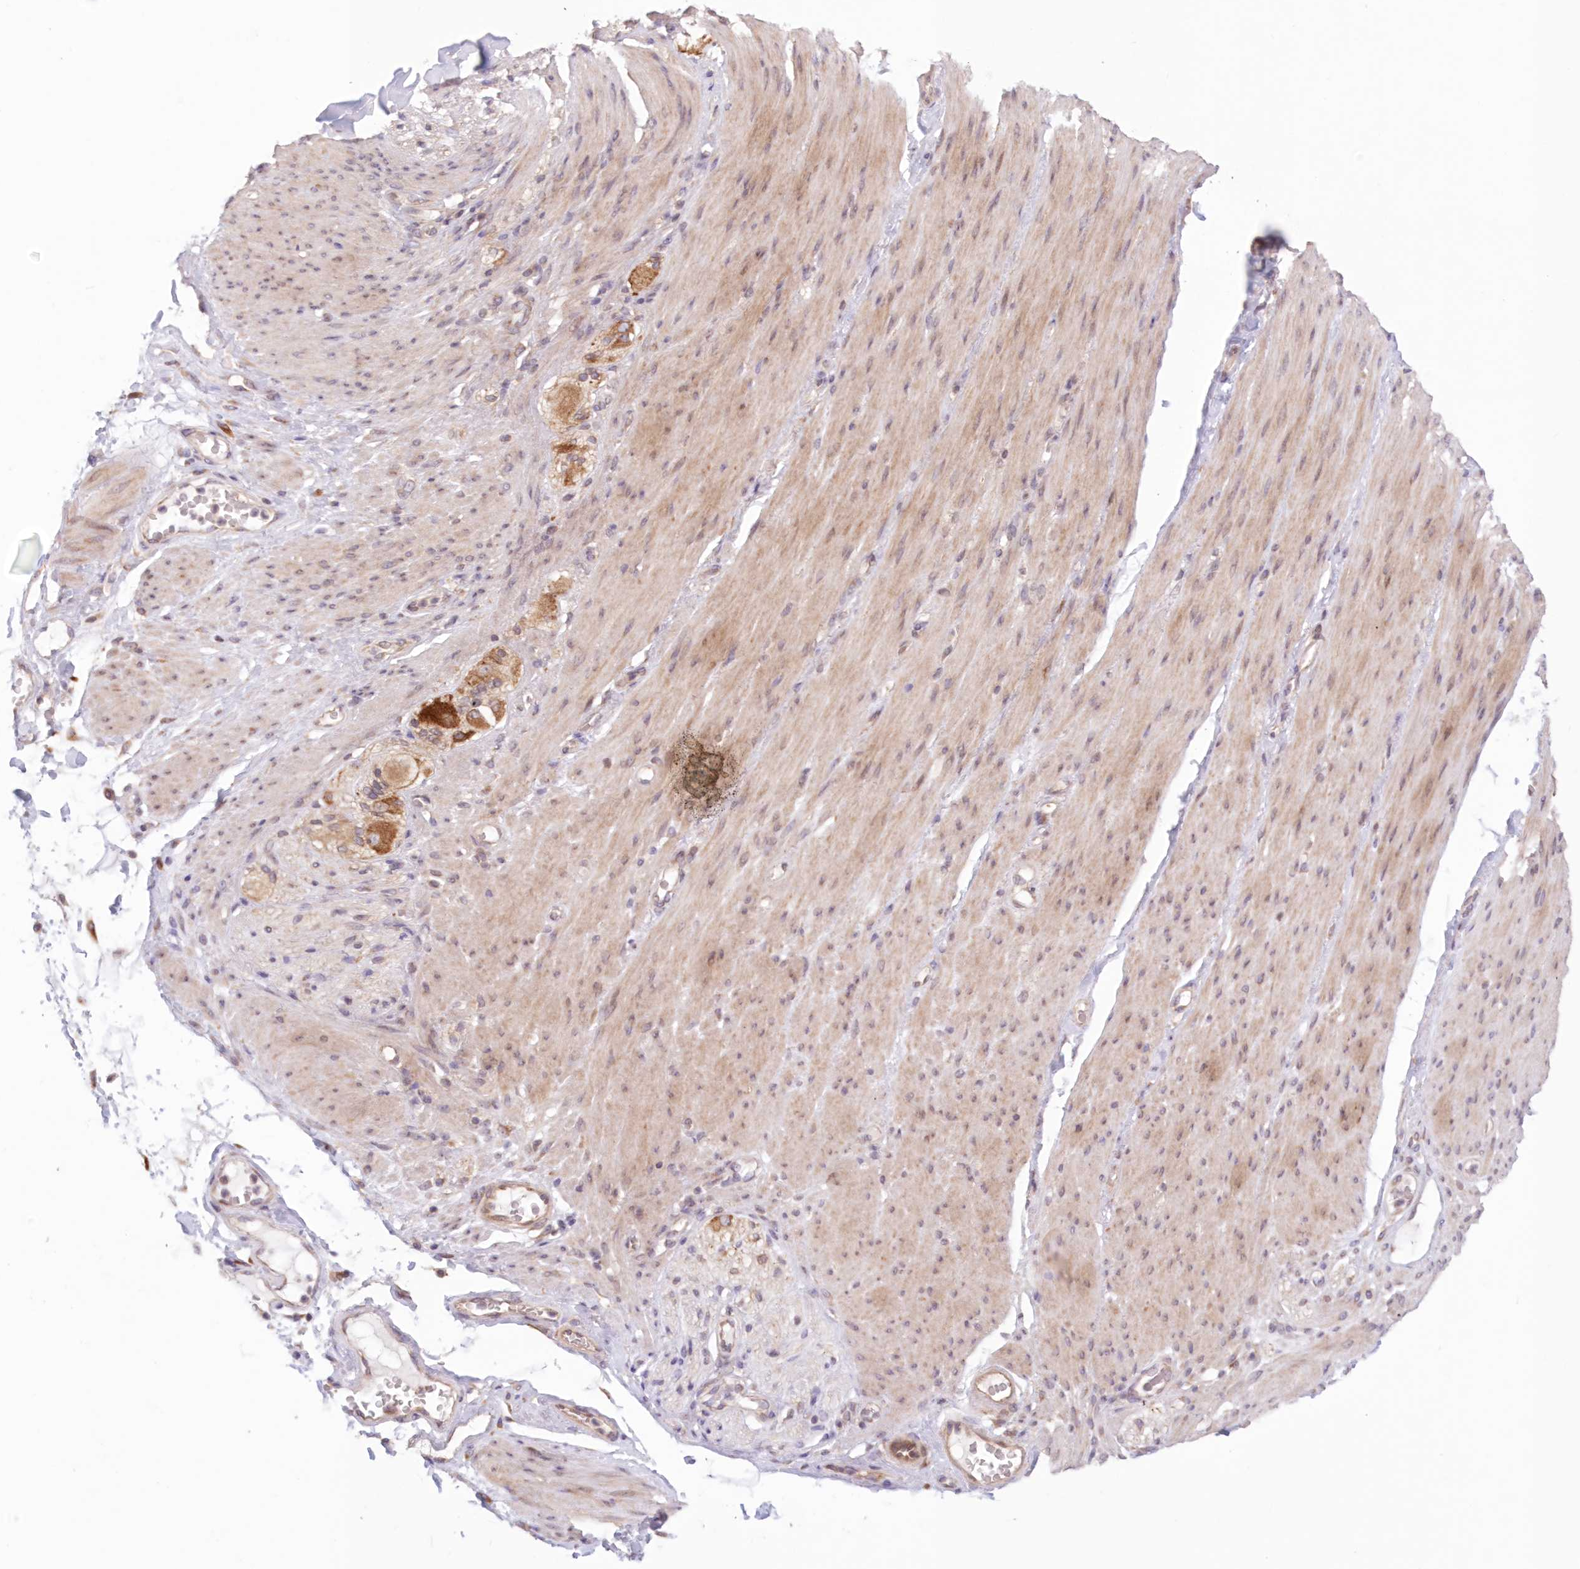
{"staining": {"intensity": "negative", "quantity": "none", "location": "none"}, "tissue": "adipose tissue", "cell_type": "Adipocytes", "image_type": "normal", "snomed": [{"axis": "morphology", "description": "Normal tissue, NOS"}, {"axis": "topography", "description": "Colon"}, {"axis": "topography", "description": "Peripheral nerve tissue"}], "caption": "A high-resolution image shows immunohistochemistry staining of unremarkable adipose tissue, which displays no significant expression in adipocytes. (DAB (3,3'-diaminobenzidine) immunohistochemistry, high magnification).", "gene": "PCYOX1L", "patient": {"sex": "female", "age": 61}}